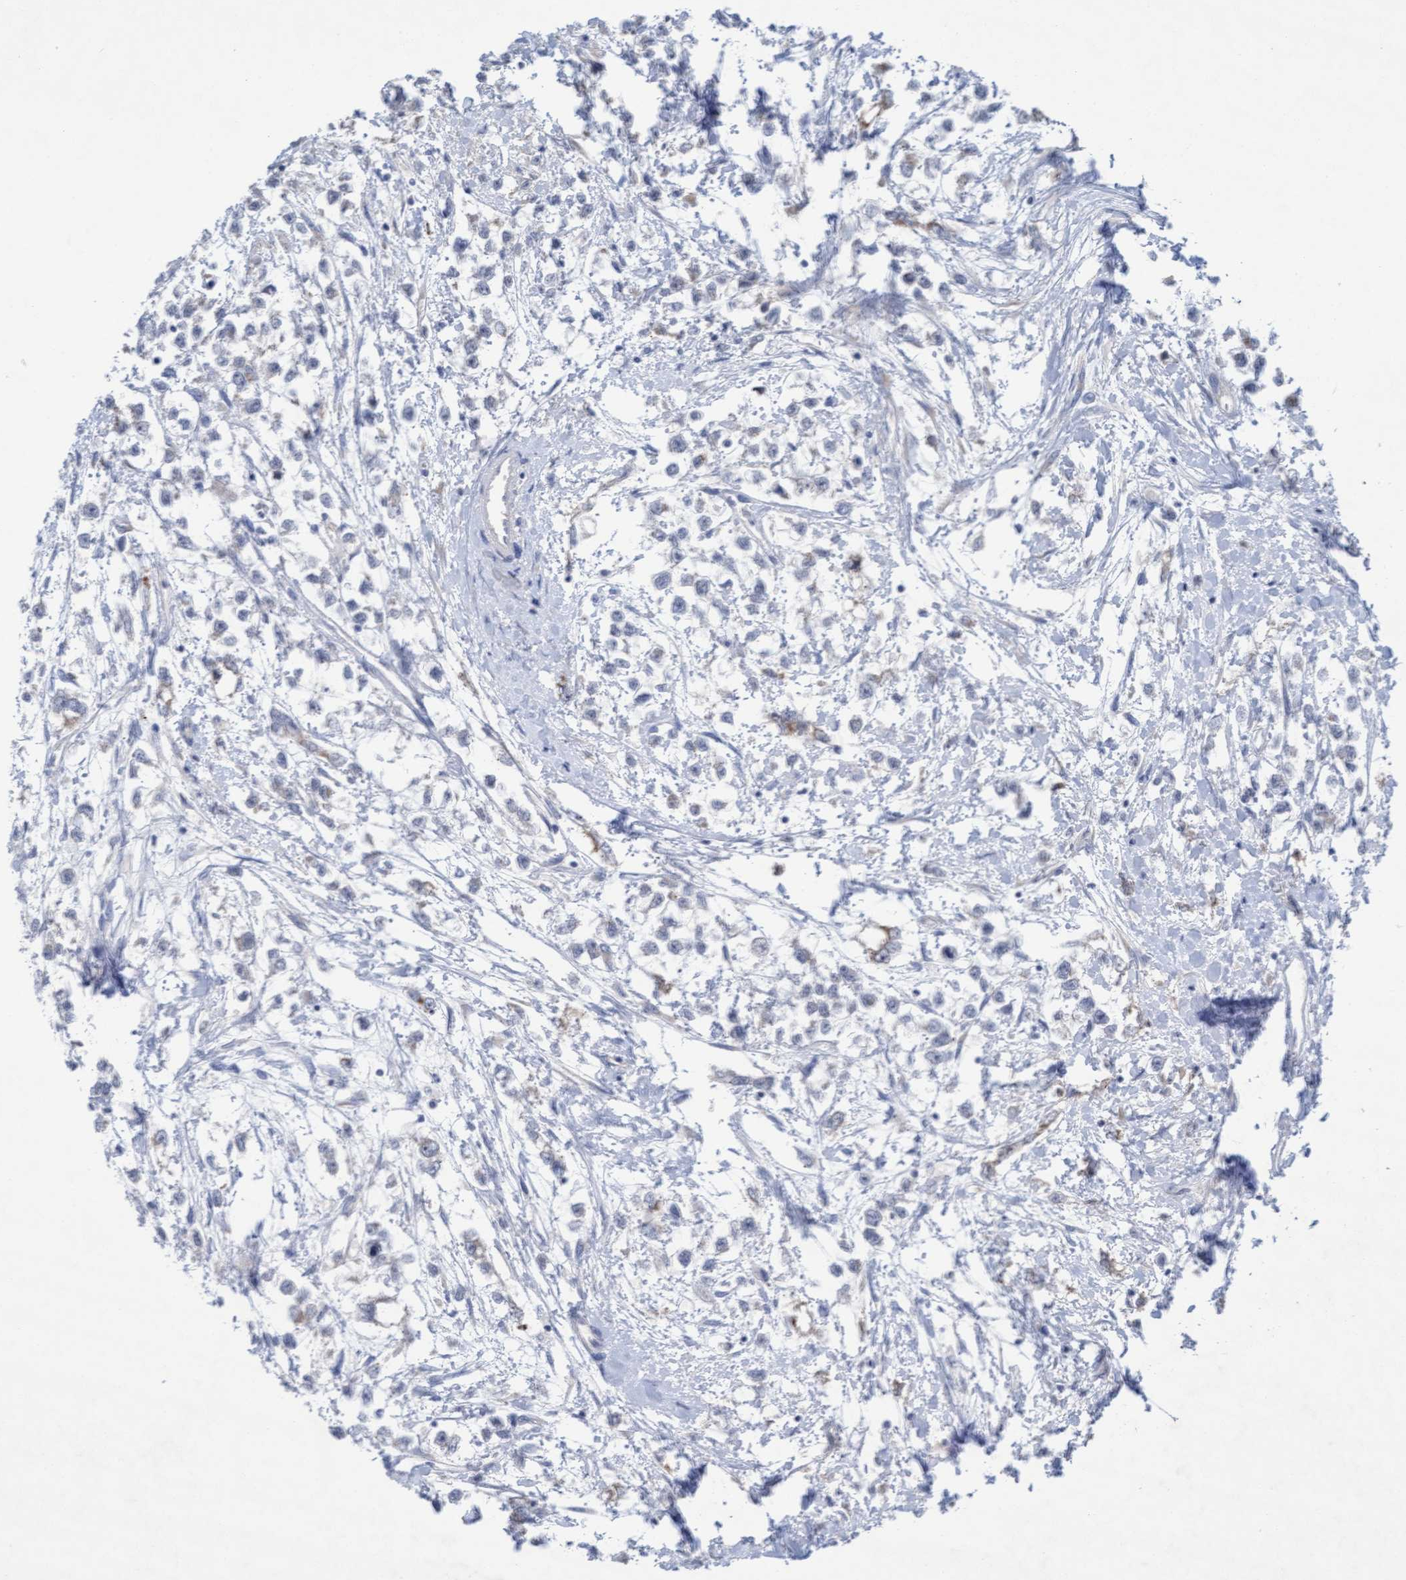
{"staining": {"intensity": "negative", "quantity": "none", "location": "none"}, "tissue": "testis cancer", "cell_type": "Tumor cells", "image_type": "cancer", "snomed": [{"axis": "morphology", "description": "Seminoma, NOS"}, {"axis": "morphology", "description": "Carcinoma, Embryonal, NOS"}, {"axis": "topography", "description": "Testis"}], "caption": "Immunohistochemistry (IHC) photomicrograph of neoplastic tissue: testis embryonal carcinoma stained with DAB reveals no significant protein positivity in tumor cells.", "gene": "PLCD1", "patient": {"sex": "male", "age": 51}}